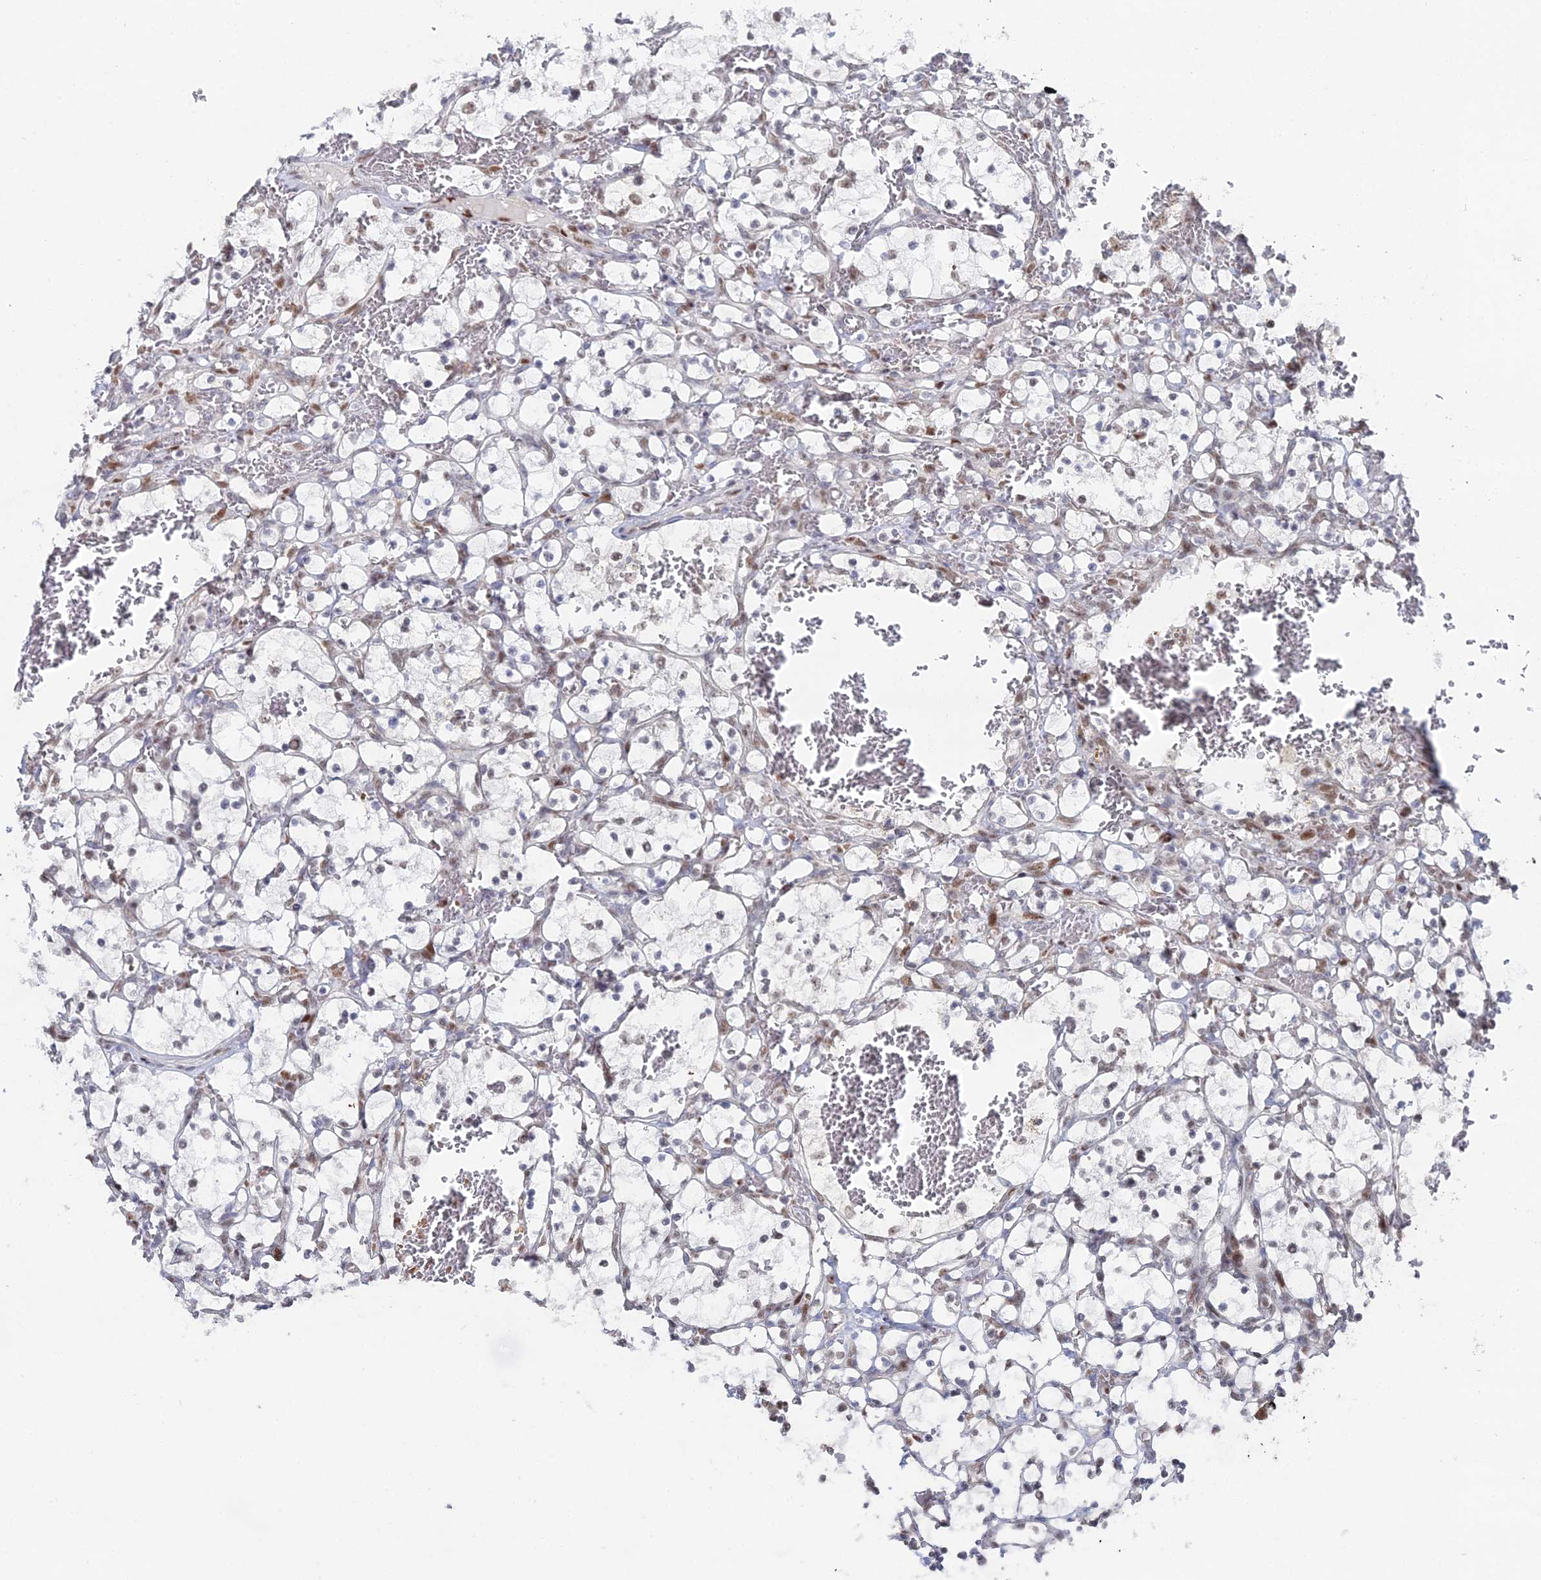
{"staining": {"intensity": "weak", "quantity": "<25%", "location": "nuclear"}, "tissue": "renal cancer", "cell_type": "Tumor cells", "image_type": "cancer", "snomed": [{"axis": "morphology", "description": "Adenocarcinoma, NOS"}, {"axis": "topography", "description": "Kidney"}], "caption": "Micrograph shows no protein staining in tumor cells of renal cancer (adenocarcinoma) tissue.", "gene": "GSC2", "patient": {"sex": "female", "age": 69}}